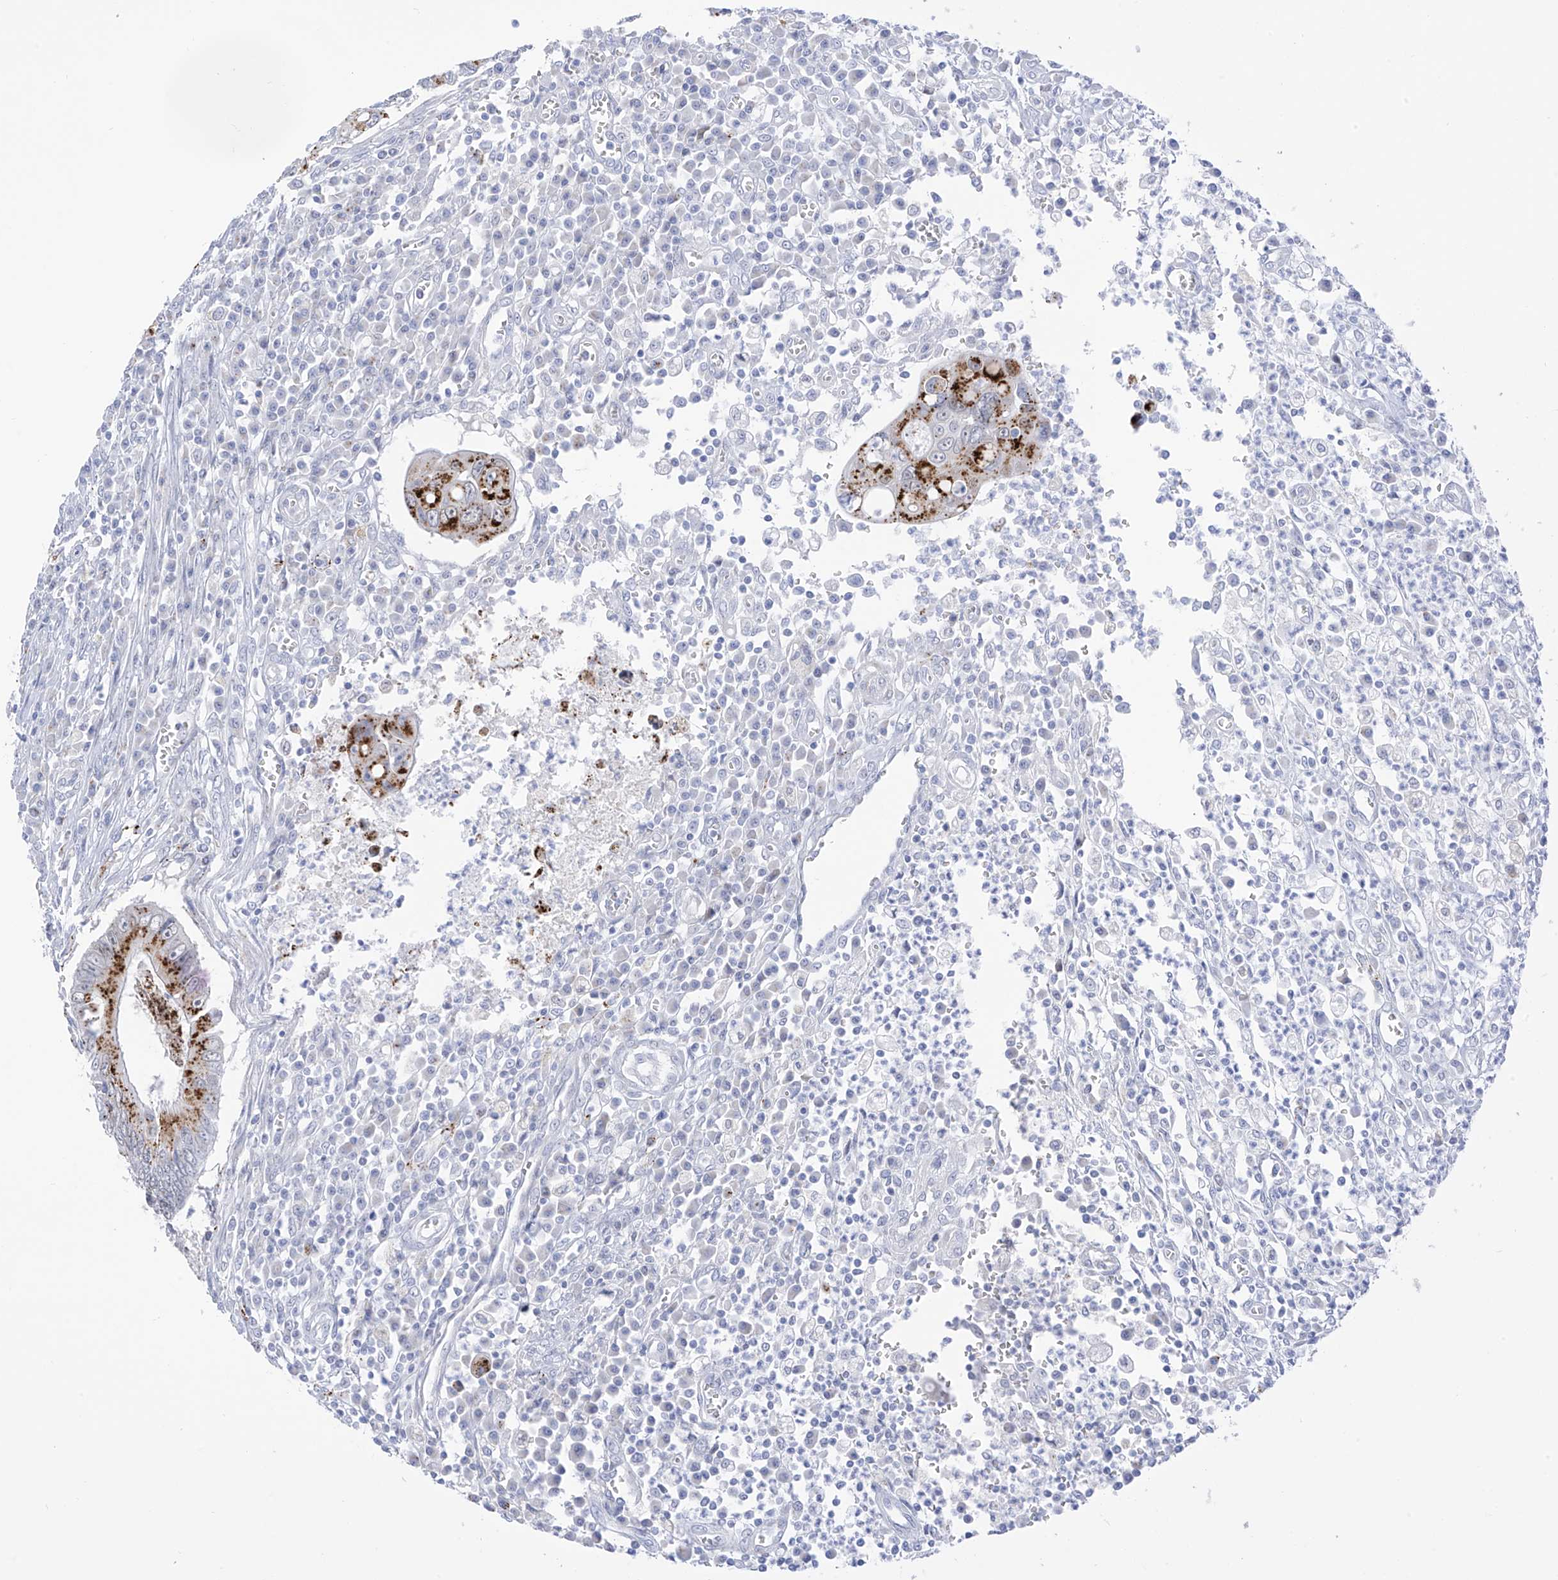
{"staining": {"intensity": "strong", "quantity": "25%-75%", "location": "cytoplasmic/membranous"}, "tissue": "colorectal cancer", "cell_type": "Tumor cells", "image_type": "cancer", "snomed": [{"axis": "morphology", "description": "Inflammation, NOS"}, {"axis": "morphology", "description": "Adenocarcinoma, NOS"}, {"axis": "topography", "description": "Colon"}], "caption": "Strong cytoplasmic/membranous positivity for a protein is appreciated in about 25%-75% of tumor cells of colorectal cancer (adenocarcinoma) using immunohistochemistry.", "gene": "PSPH", "patient": {"sex": "male", "age": 72}}